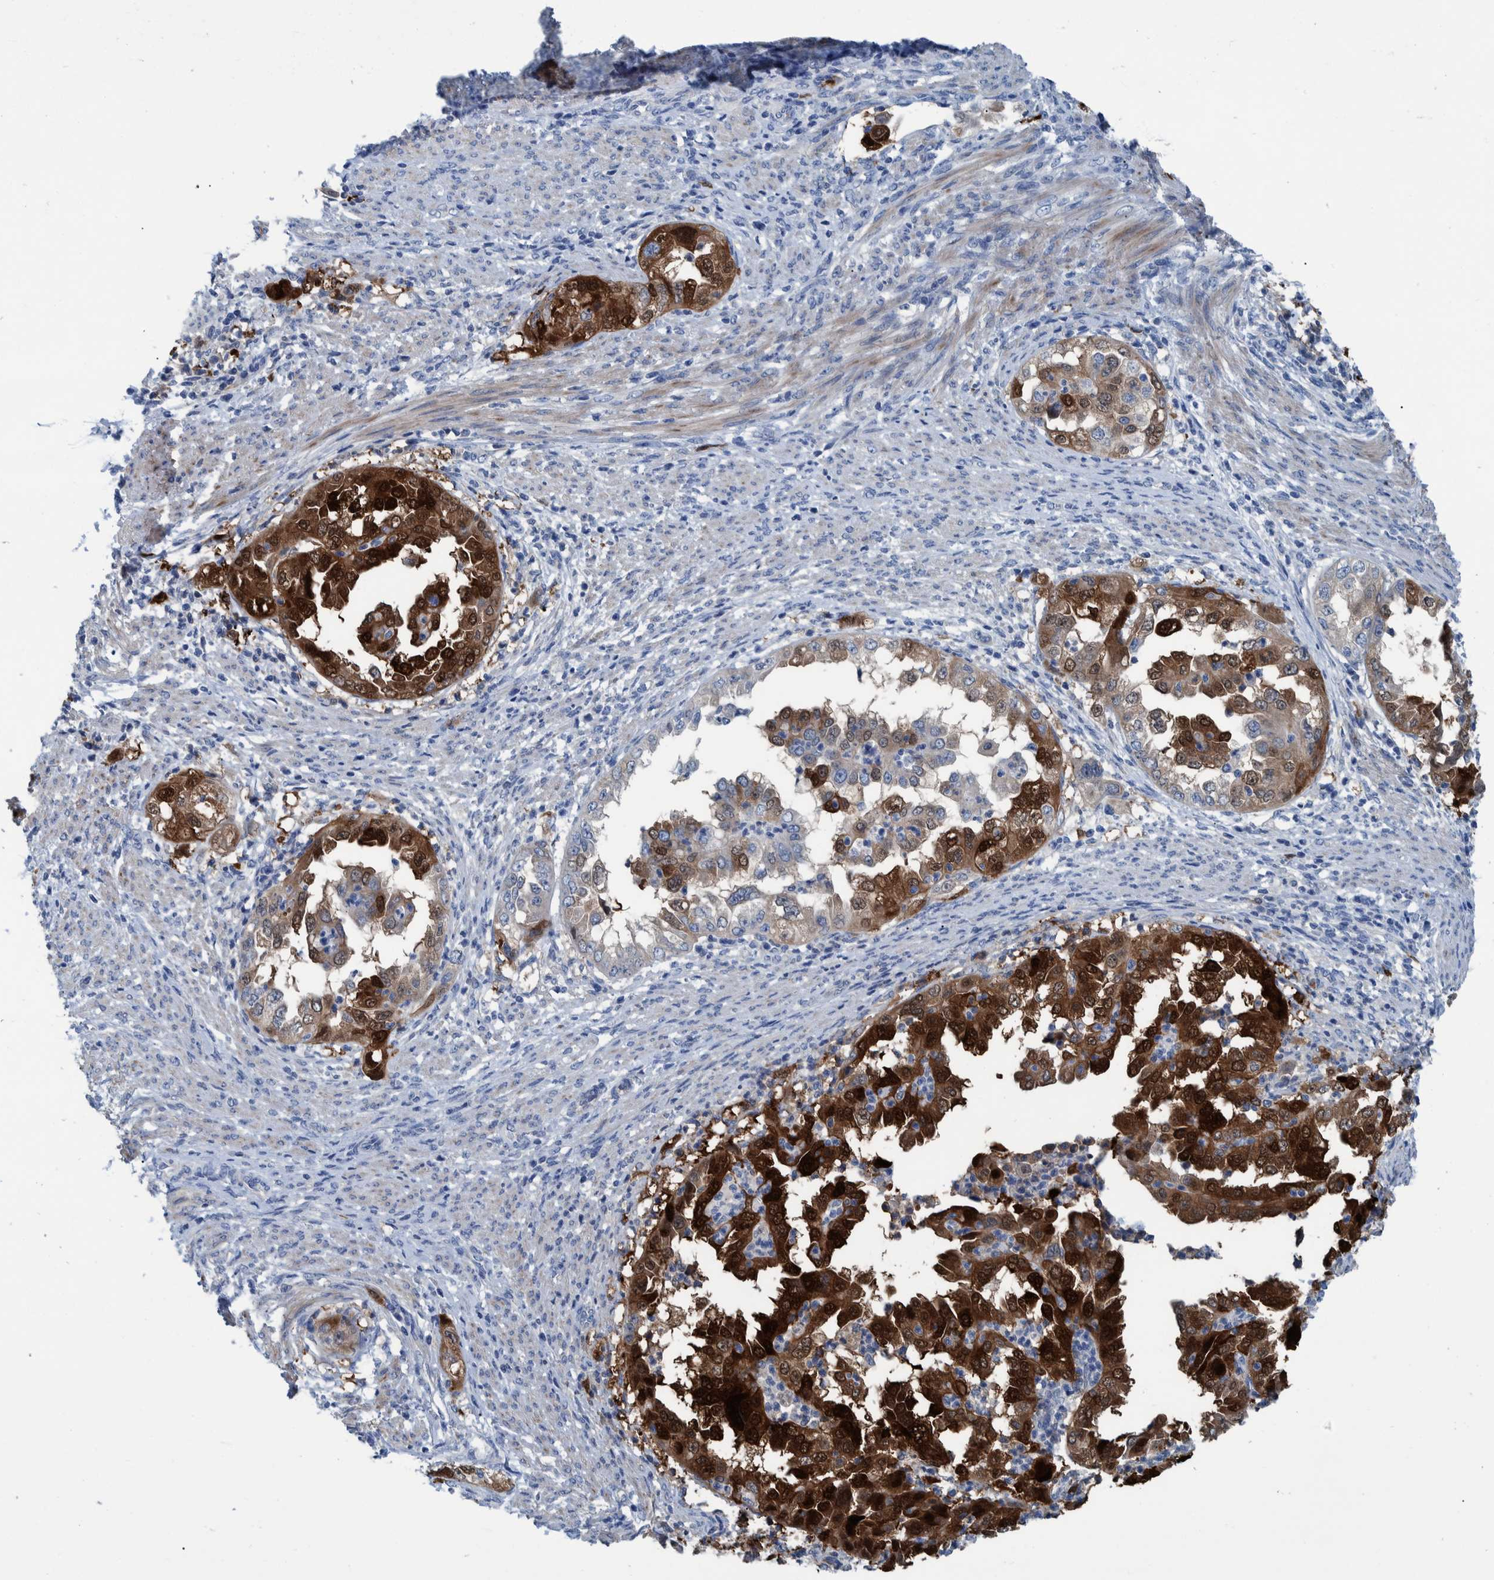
{"staining": {"intensity": "strong", "quantity": "25%-75%", "location": "cytoplasmic/membranous,nuclear"}, "tissue": "endometrial cancer", "cell_type": "Tumor cells", "image_type": "cancer", "snomed": [{"axis": "morphology", "description": "Adenocarcinoma, NOS"}, {"axis": "topography", "description": "Endometrium"}], "caption": "A high amount of strong cytoplasmic/membranous and nuclear positivity is identified in about 25%-75% of tumor cells in adenocarcinoma (endometrial) tissue.", "gene": "IDO1", "patient": {"sex": "female", "age": 85}}